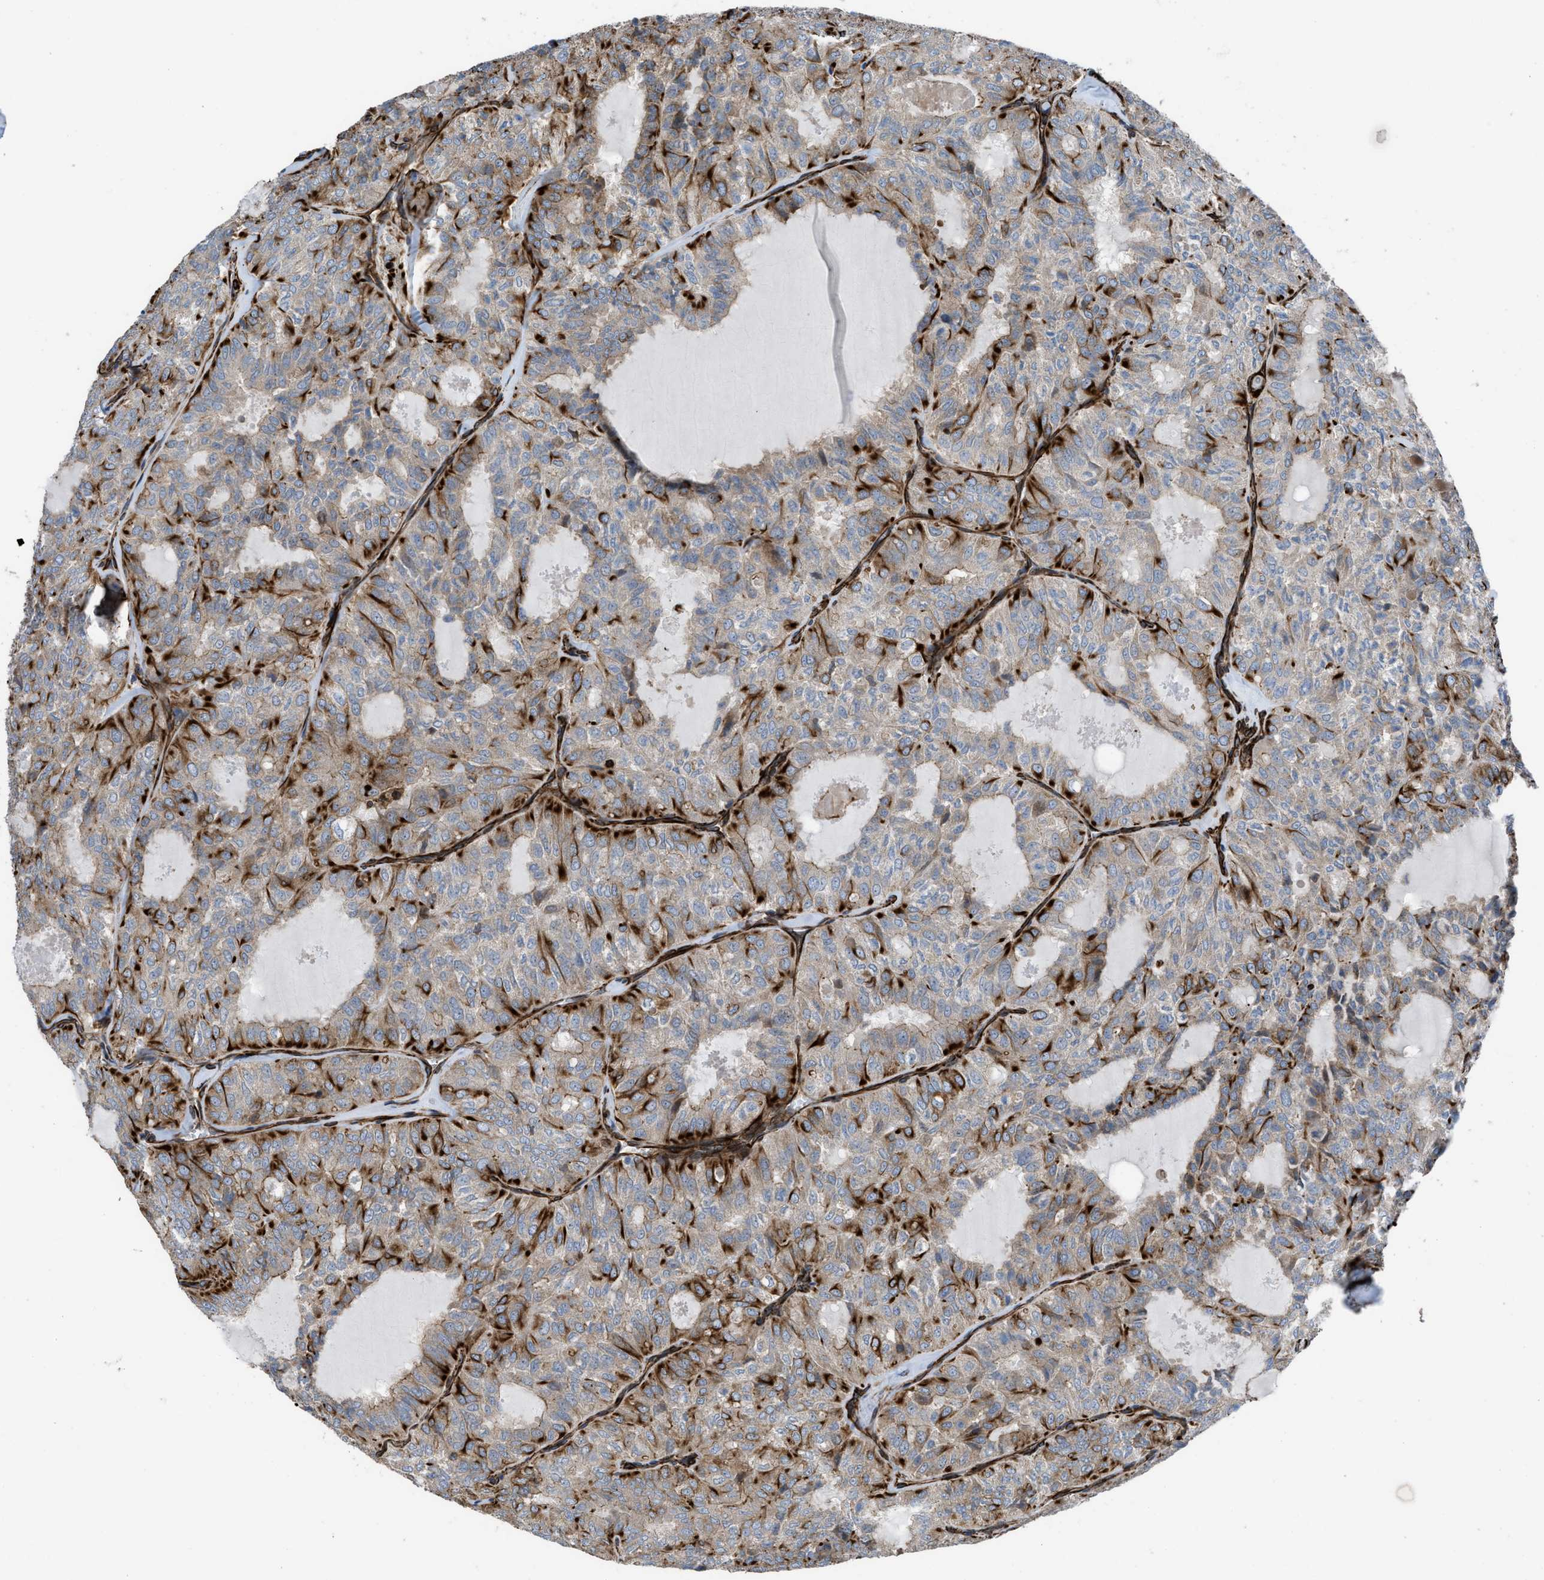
{"staining": {"intensity": "moderate", "quantity": "25%-75%", "location": "cytoplasmic/membranous"}, "tissue": "thyroid cancer", "cell_type": "Tumor cells", "image_type": "cancer", "snomed": [{"axis": "morphology", "description": "Follicular adenoma carcinoma, NOS"}, {"axis": "topography", "description": "Thyroid gland"}], "caption": "DAB (3,3'-diaminobenzidine) immunohistochemical staining of human thyroid cancer demonstrates moderate cytoplasmic/membranous protein expression in approximately 25%-75% of tumor cells. (DAB (3,3'-diaminobenzidine) IHC, brown staining for protein, blue staining for nuclei).", "gene": "PTPRE", "patient": {"sex": "male", "age": 75}}